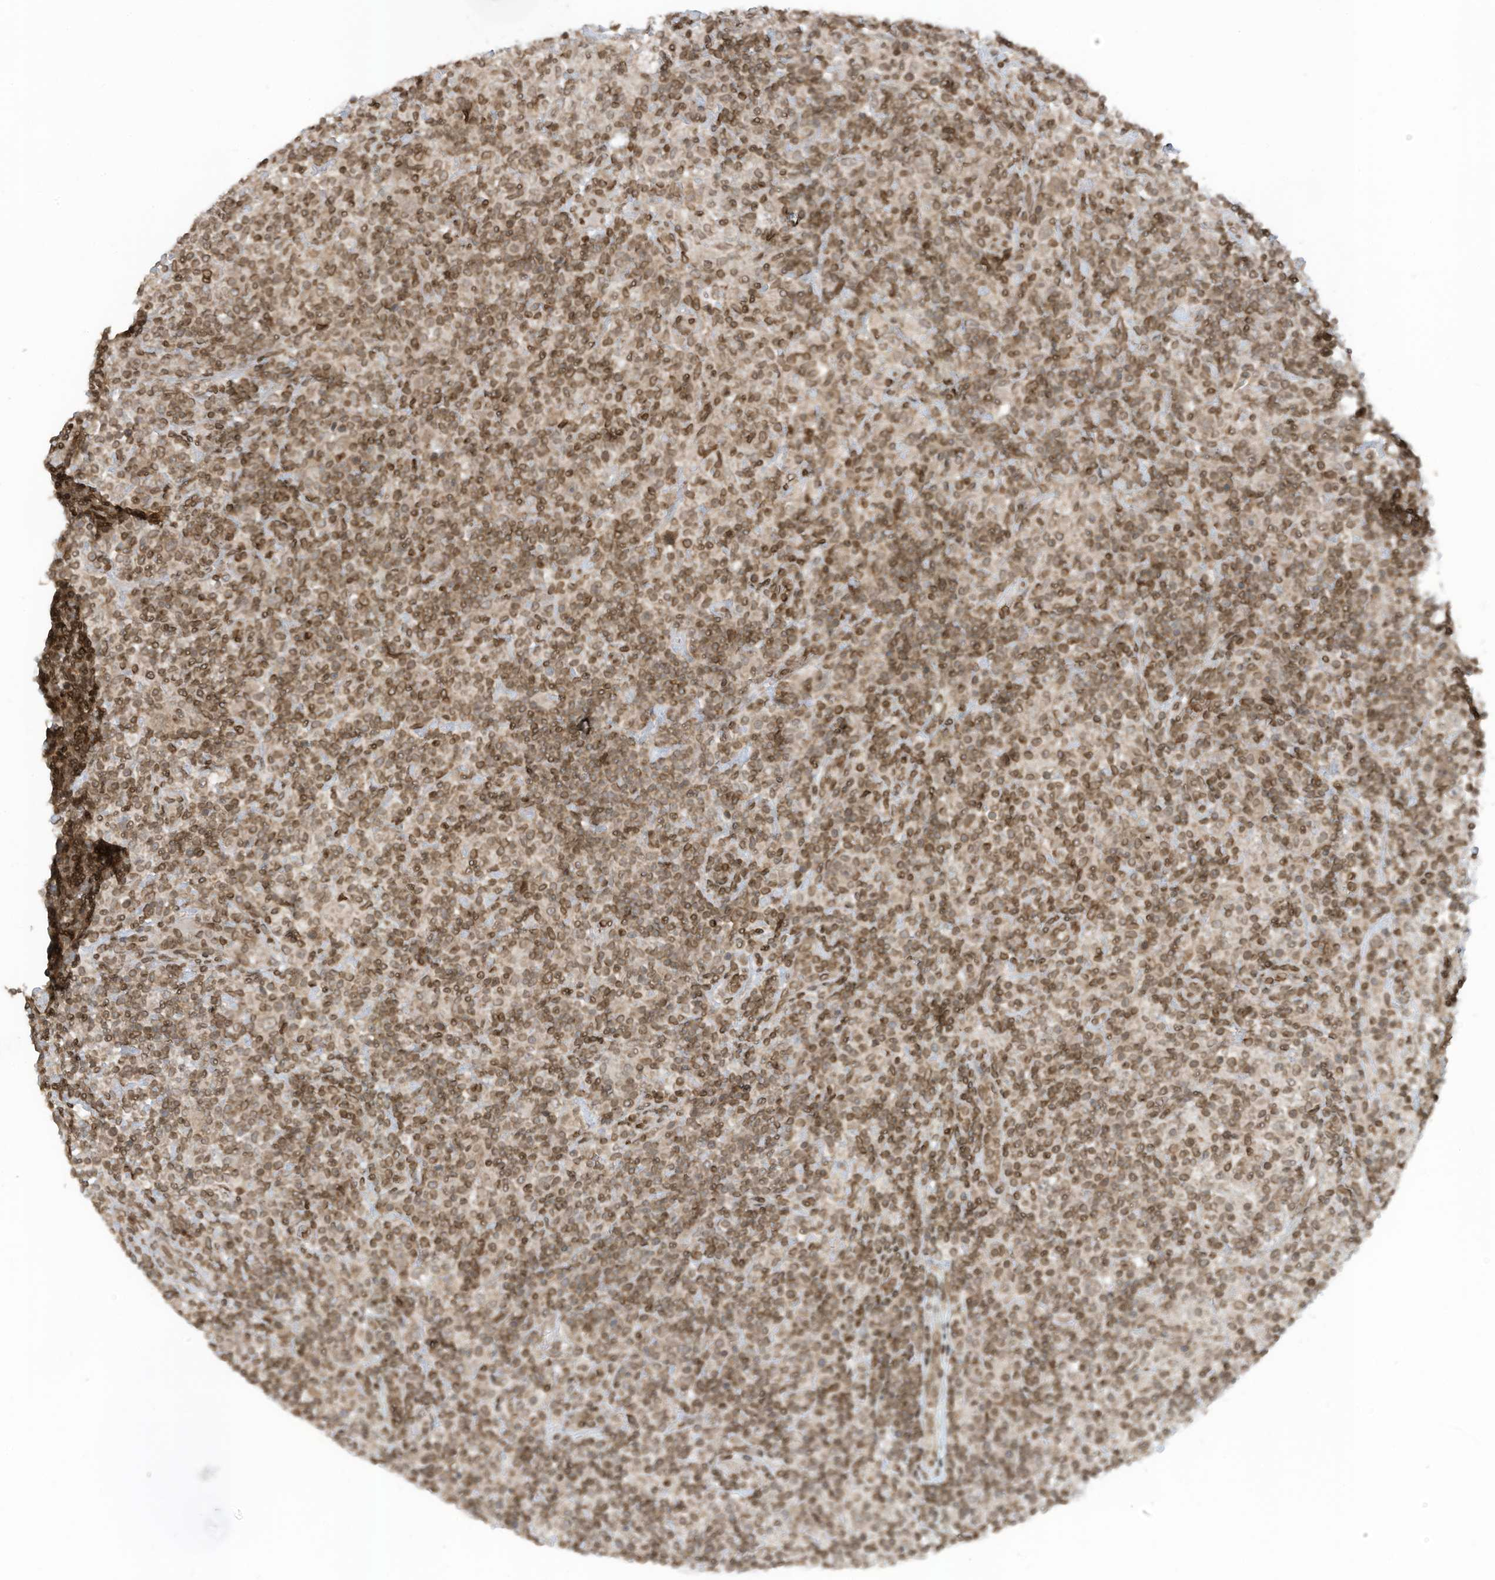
{"staining": {"intensity": "negative", "quantity": "none", "location": "none"}, "tissue": "lymphoma", "cell_type": "Tumor cells", "image_type": "cancer", "snomed": [{"axis": "morphology", "description": "Hodgkin's disease, NOS"}, {"axis": "topography", "description": "Lymph node"}], "caption": "Tumor cells are negative for protein expression in human lymphoma.", "gene": "RABL3", "patient": {"sex": "male", "age": 70}}